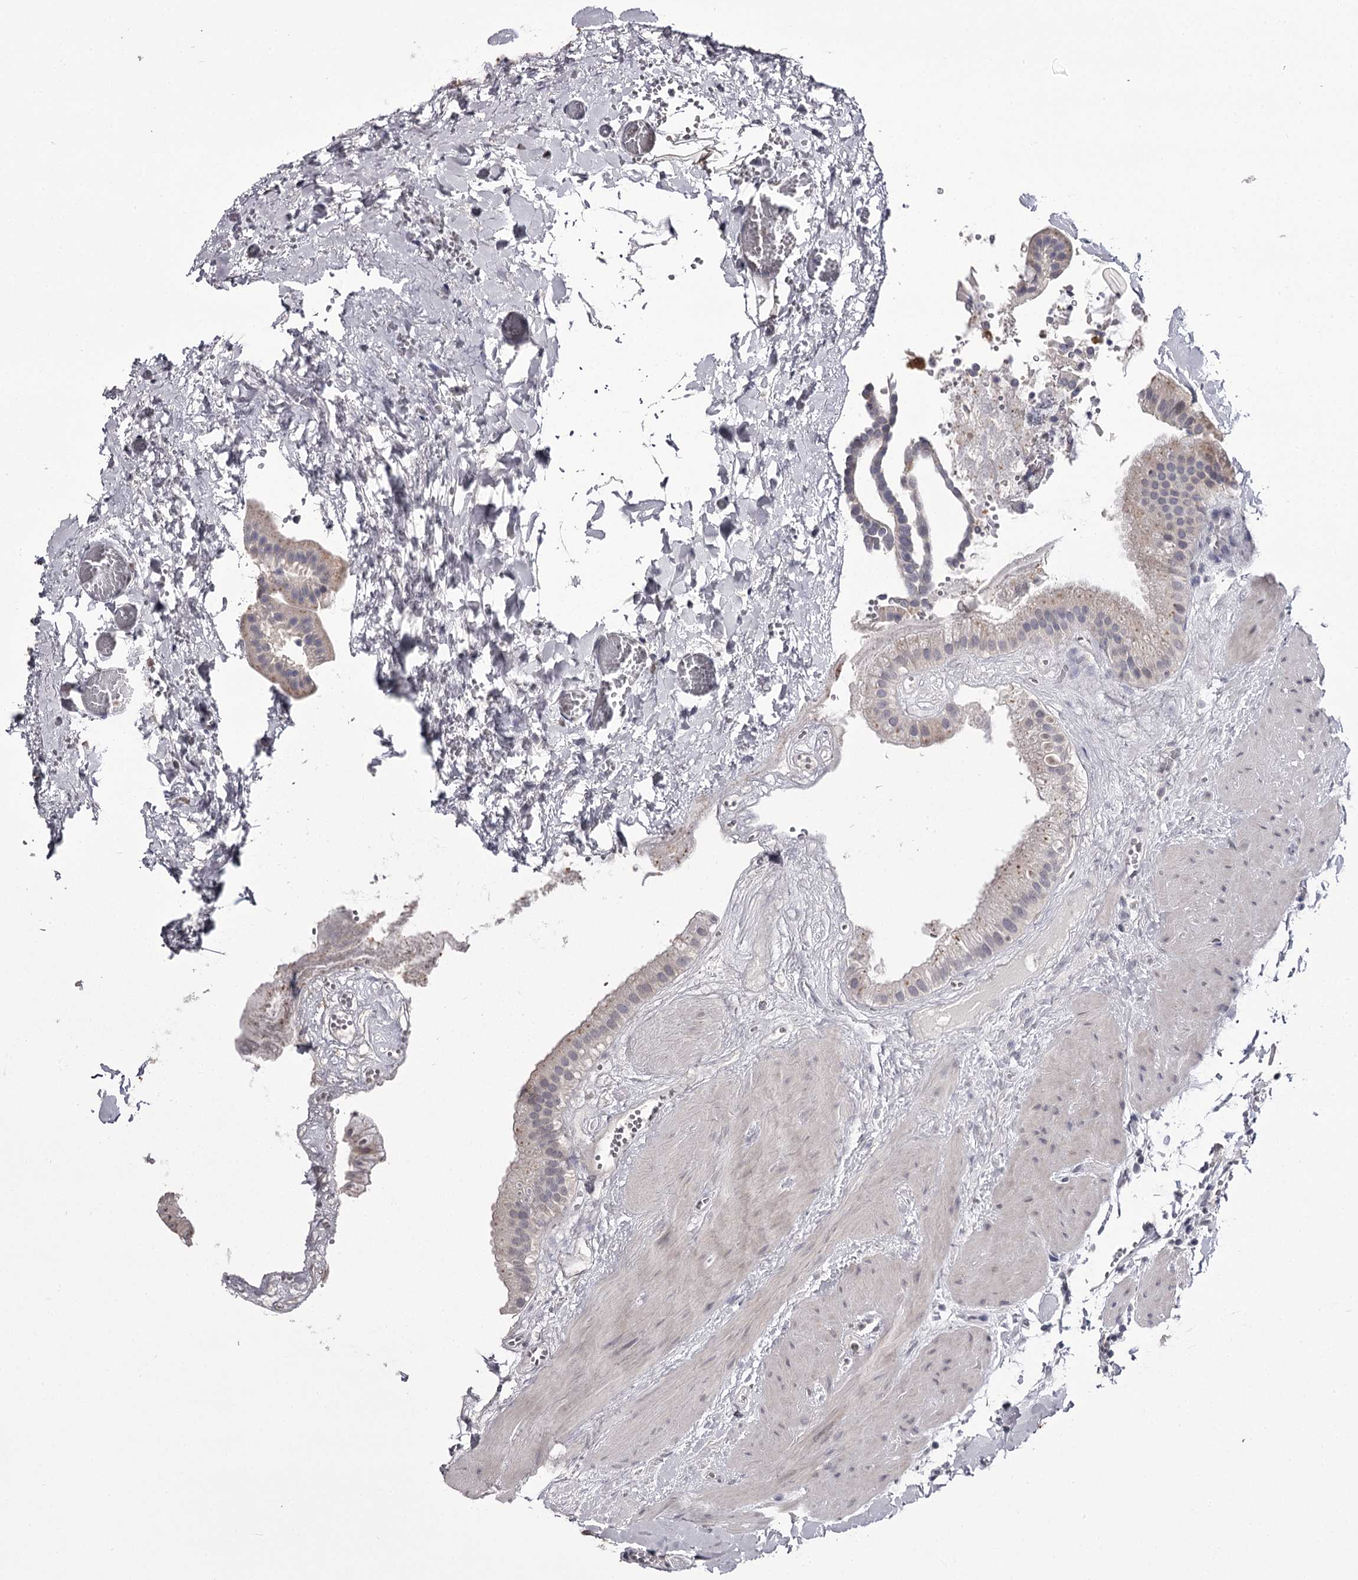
{"staining": {"intensity": "moderate", "quantity": "<25%", "location": "cytoplasmic/membranous"}, "tissue": "gallbladder", "cell_type": "Glandular cells", "image_type": "normal", "snomed": [{"axis": "morphology", "description": "Normal tissue, NOS"}, {"axis": "topography", "description": "Gallbladder"}], "caption": "Gallbladder stained with a brown dye reveals moderate cytoplasmic/membranous positive positivity in approximately <25% of glandular cells.", "gene": "SLC32A1", "patient": {"sex": "male", "age": 55}}